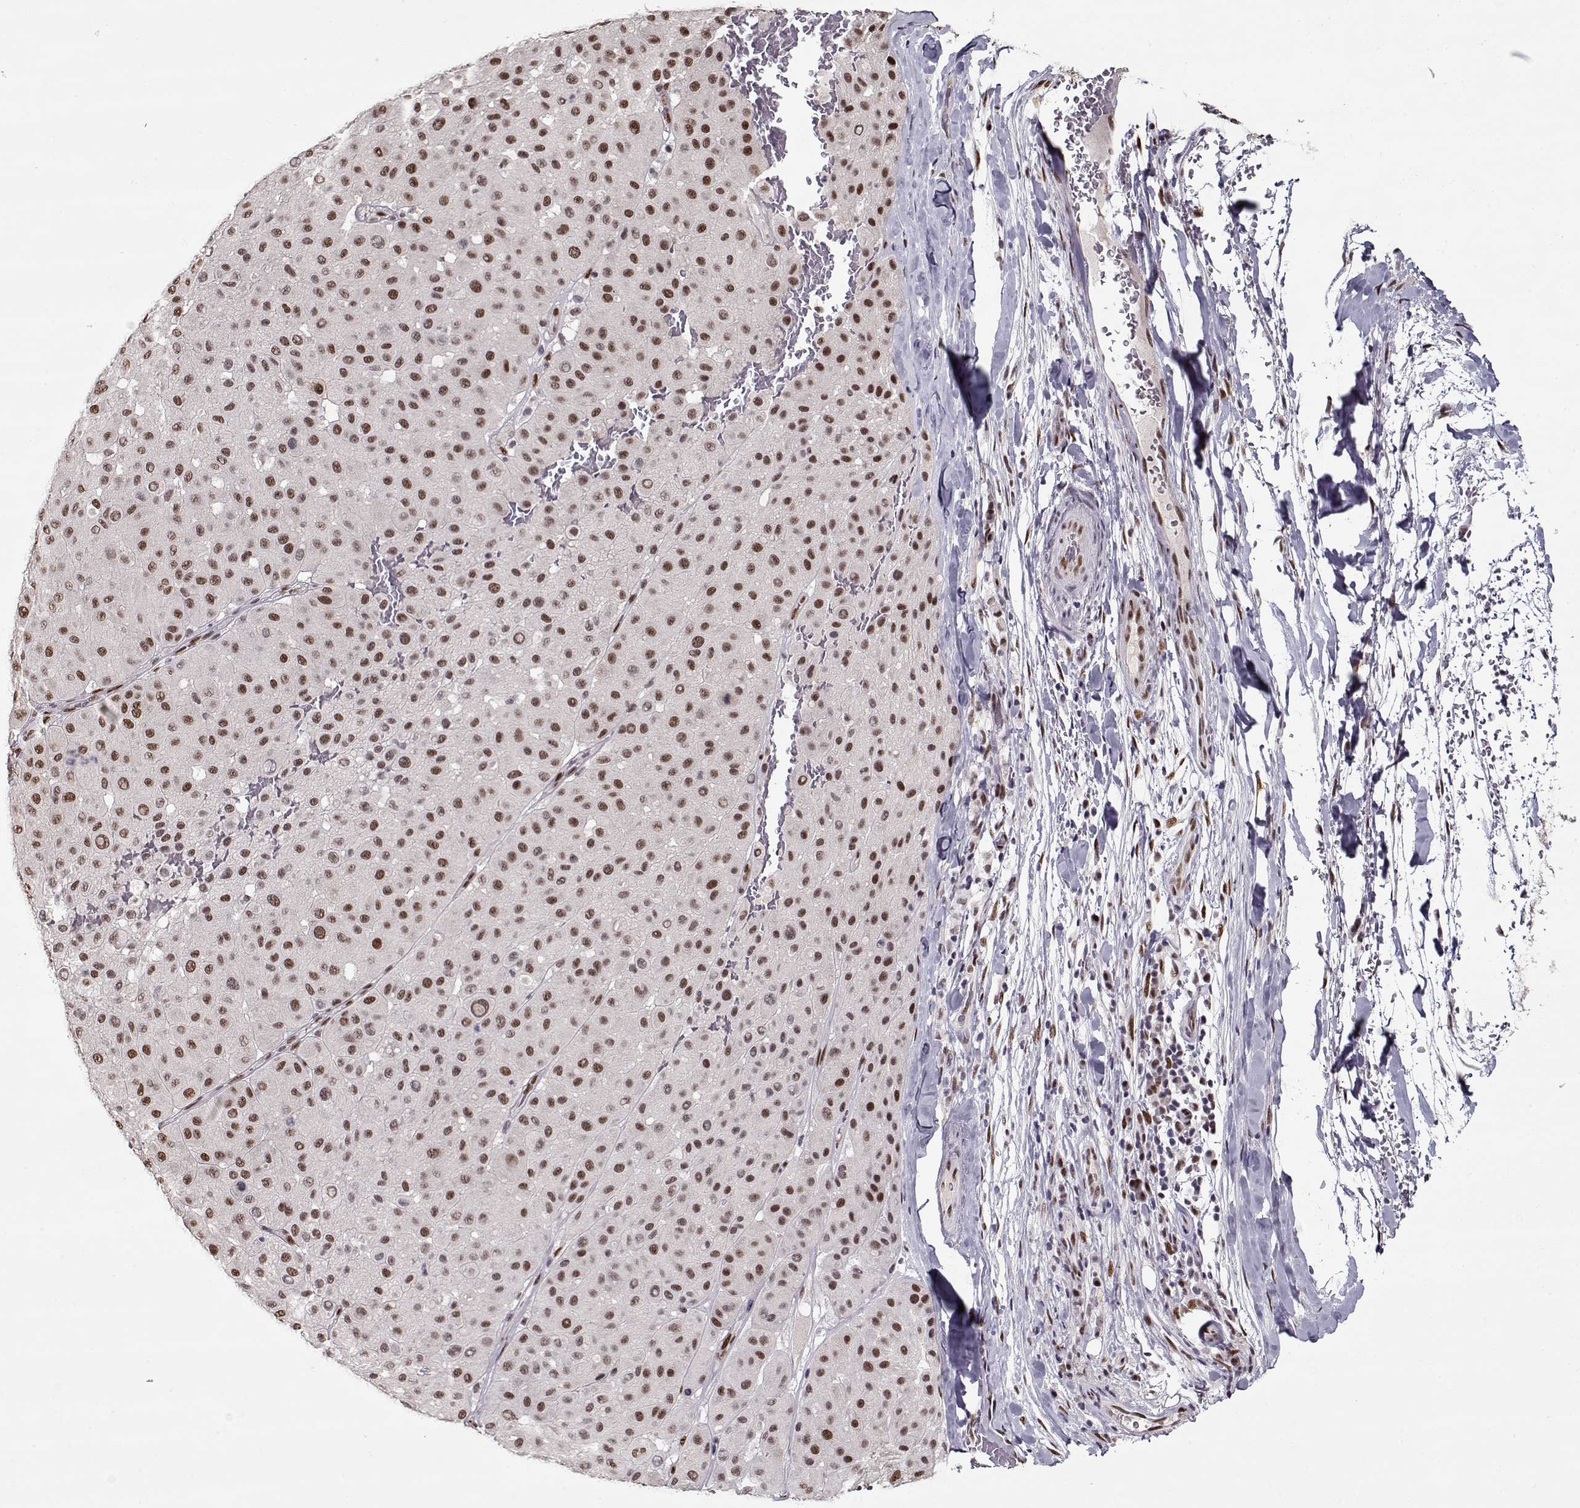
{"staining": {"intensity": "moderate", "quantity": ">75%", "location": "nuclear"}, "tissue": "melanoma", "cell_type": "Tumor cells", "image_type": "cancer", "snomed": [{"axis": "morphology", "description": "Malignant melanoma, Metastatic site"}, {"axis": "topography", "description": "Smooth muscle"}], "caption": "Immunohistochemical staining of malignant melanoma (metastatic site) shows medium levels of moderate nuclear staining in about >75% of tumor cells.", "gene": "PRMT8", "patient": {"sex": "male", "age": 41}}